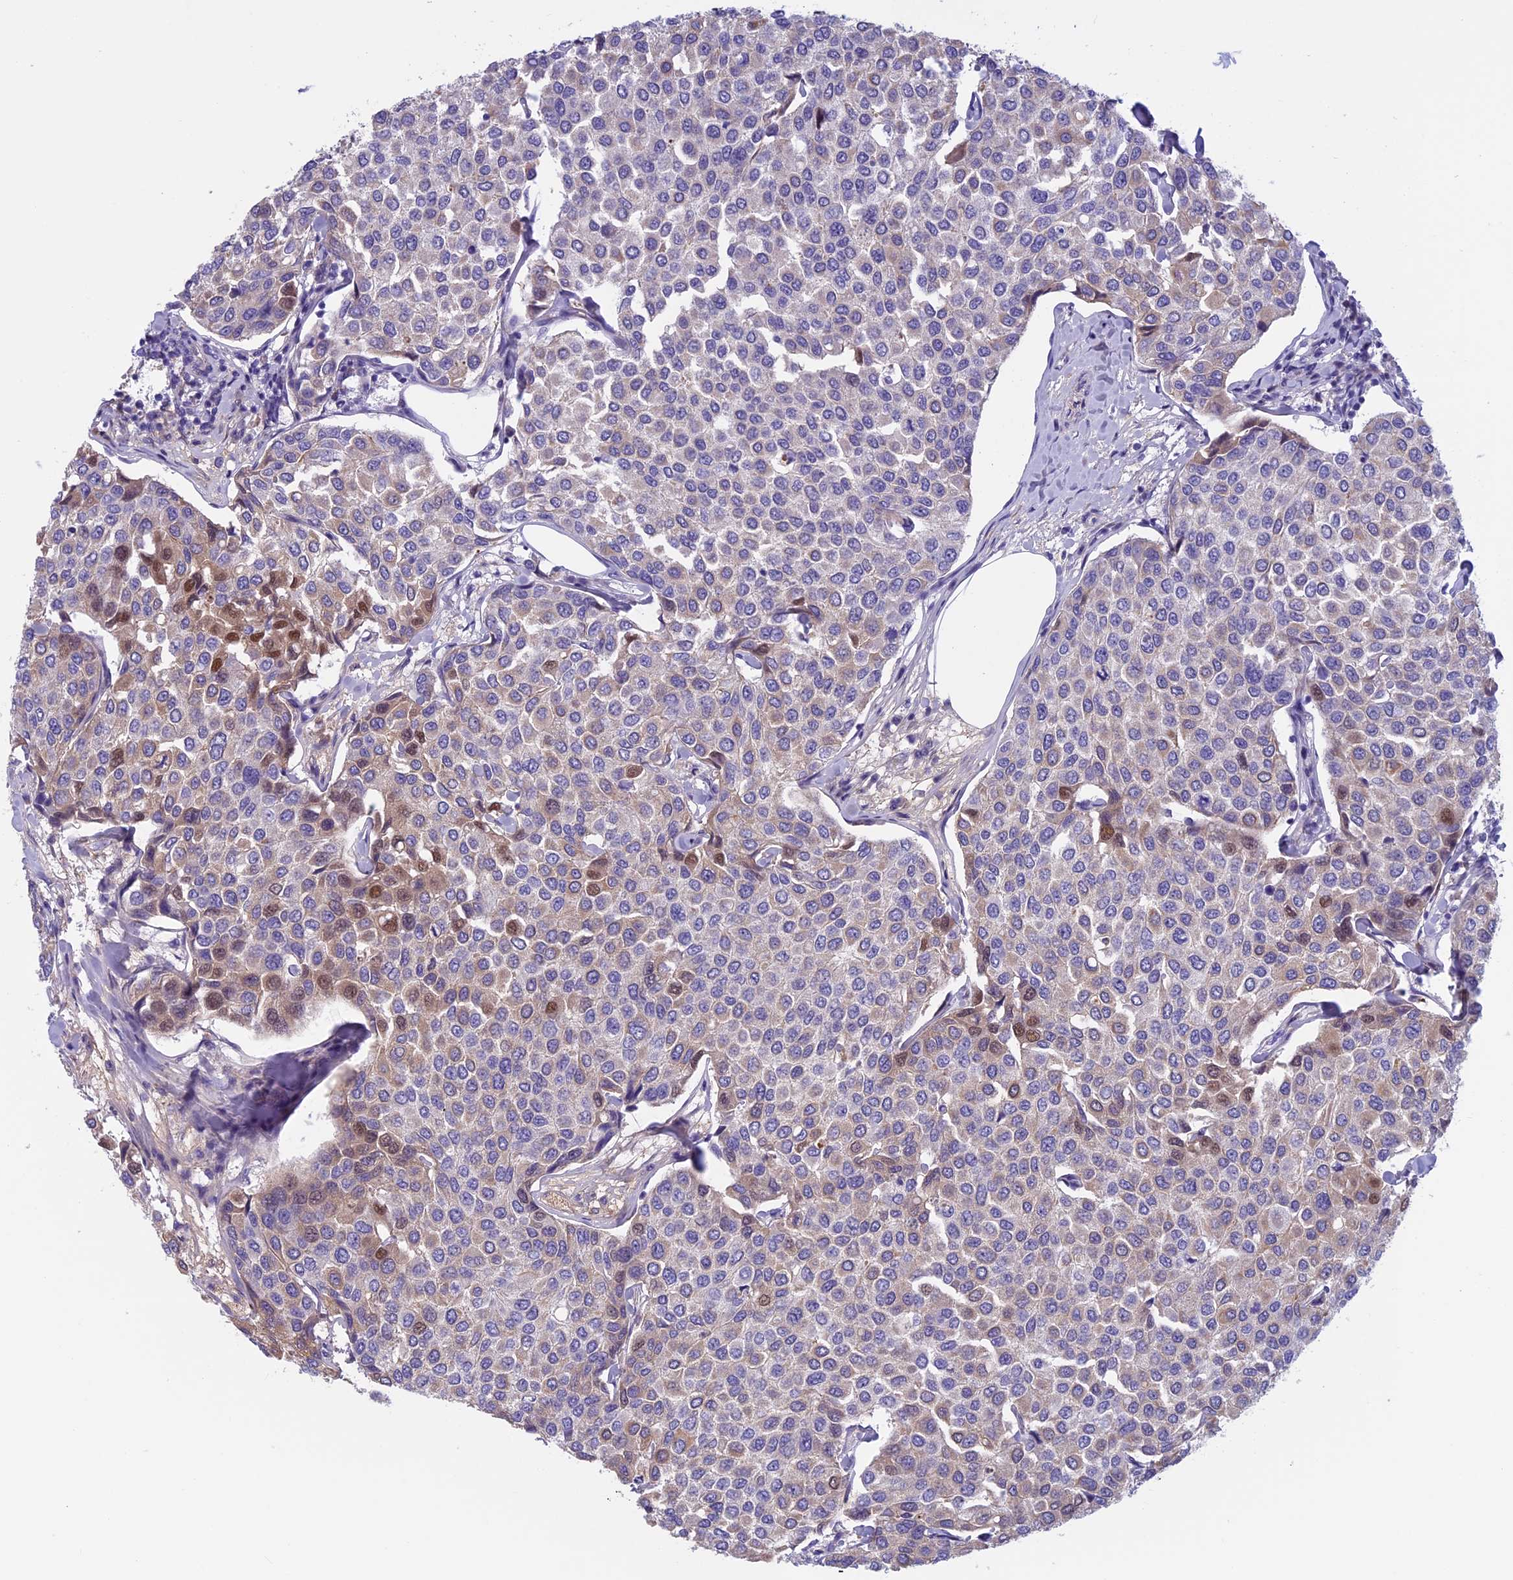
{"staining": {"intensity": "weak", "quantity": "<25%", "location": "cytoplasmic/membranous,nuclear"}, "tissue": "breast cancer", "cell_type": "Tumor cells", "image_type": "cancer", "snomed": [{"axis": "morphology", "description": "Duct carcinoma"}, {"axis": "topography", "description": "Breast"}], "caption": "This photomicrograph is of invasive ductal carcinoma (breast) stained with immunohistochemistry (IHC) to label a protein in brown with the nuclei are counter-stained blue. There is no staining in tumor cells.", "gene": "ANGPTL2", "patient": {"sex": "female", "age": 55}}